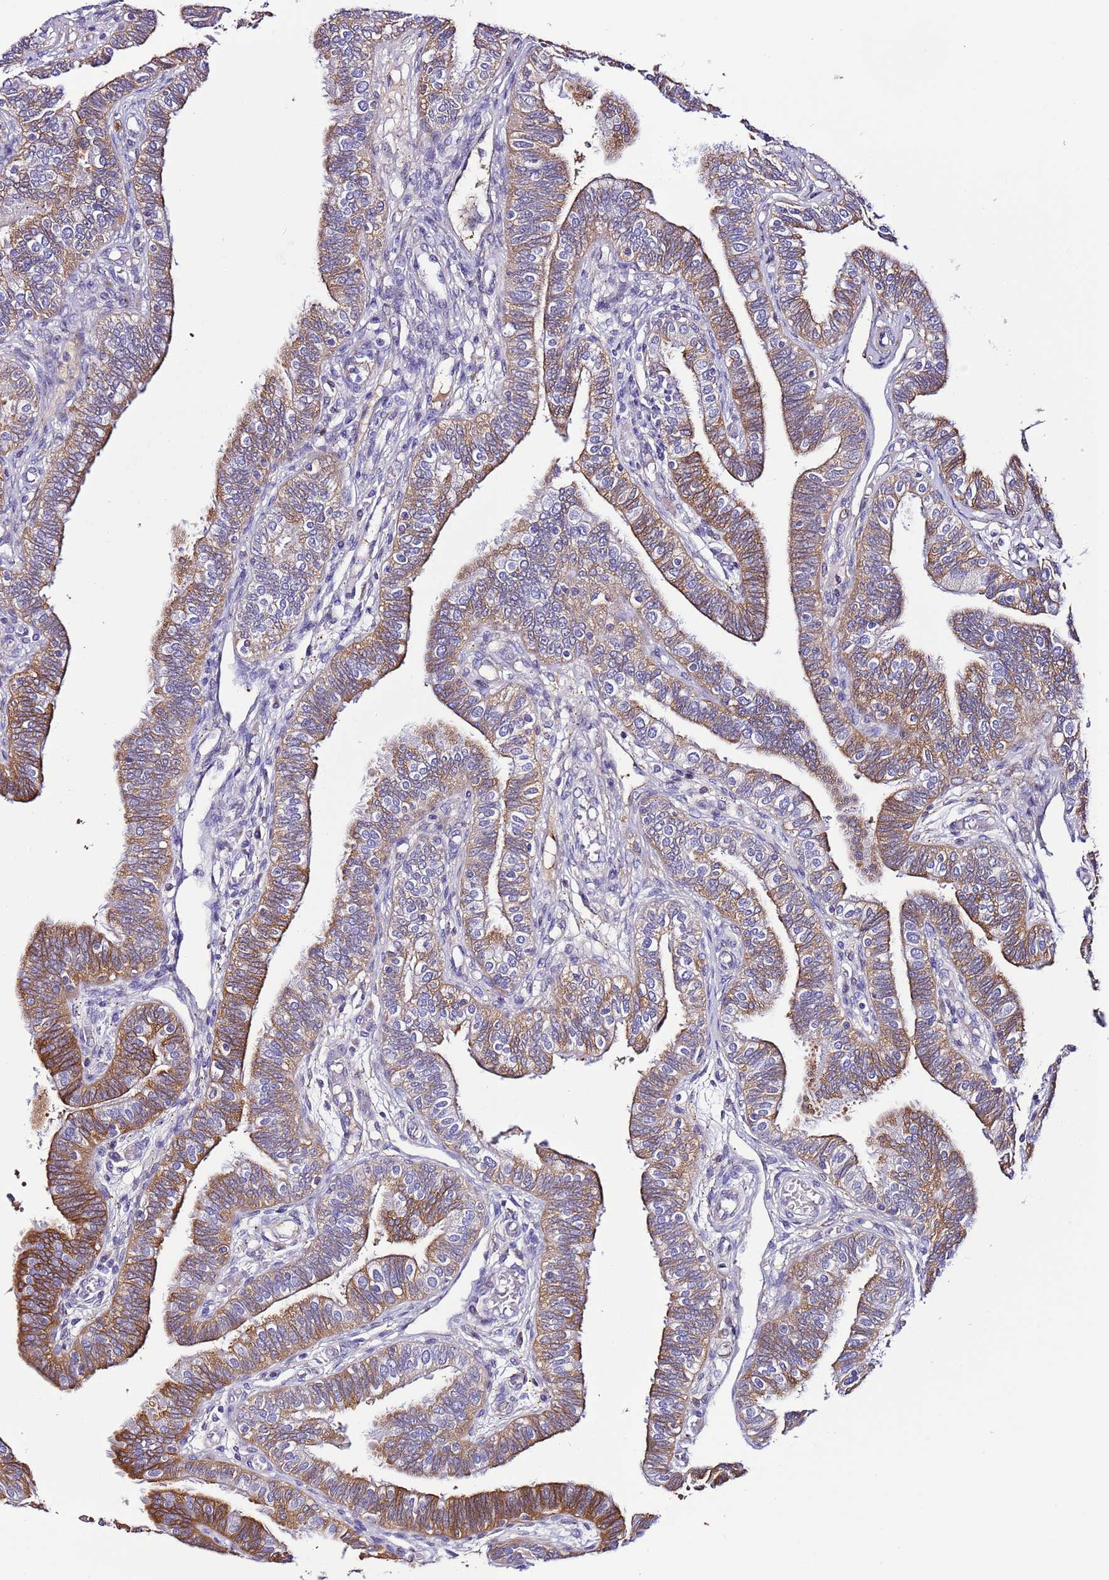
{"staining": {"intensity": "strong", "quantity": "25%-75%", "location": "cytoplasmic/membranous"}, "tissue": "fallopian tube", "cell_type": "Glandular cells", "image_type": "normal", "snomed": [{"axis": "morphology", "description": "Normal tissue, NOS"}, {"axis": "topography", "description": "Fallopian tube"}], "caption": "Benign fallopian tube demonstrates strong cytoplasmic/membranous expression in about 25%-75% of glandular cells, visualized by immunohistochemistry.", "gene": "FAM174C", "patient": {"sex": "female", "age": 39}}